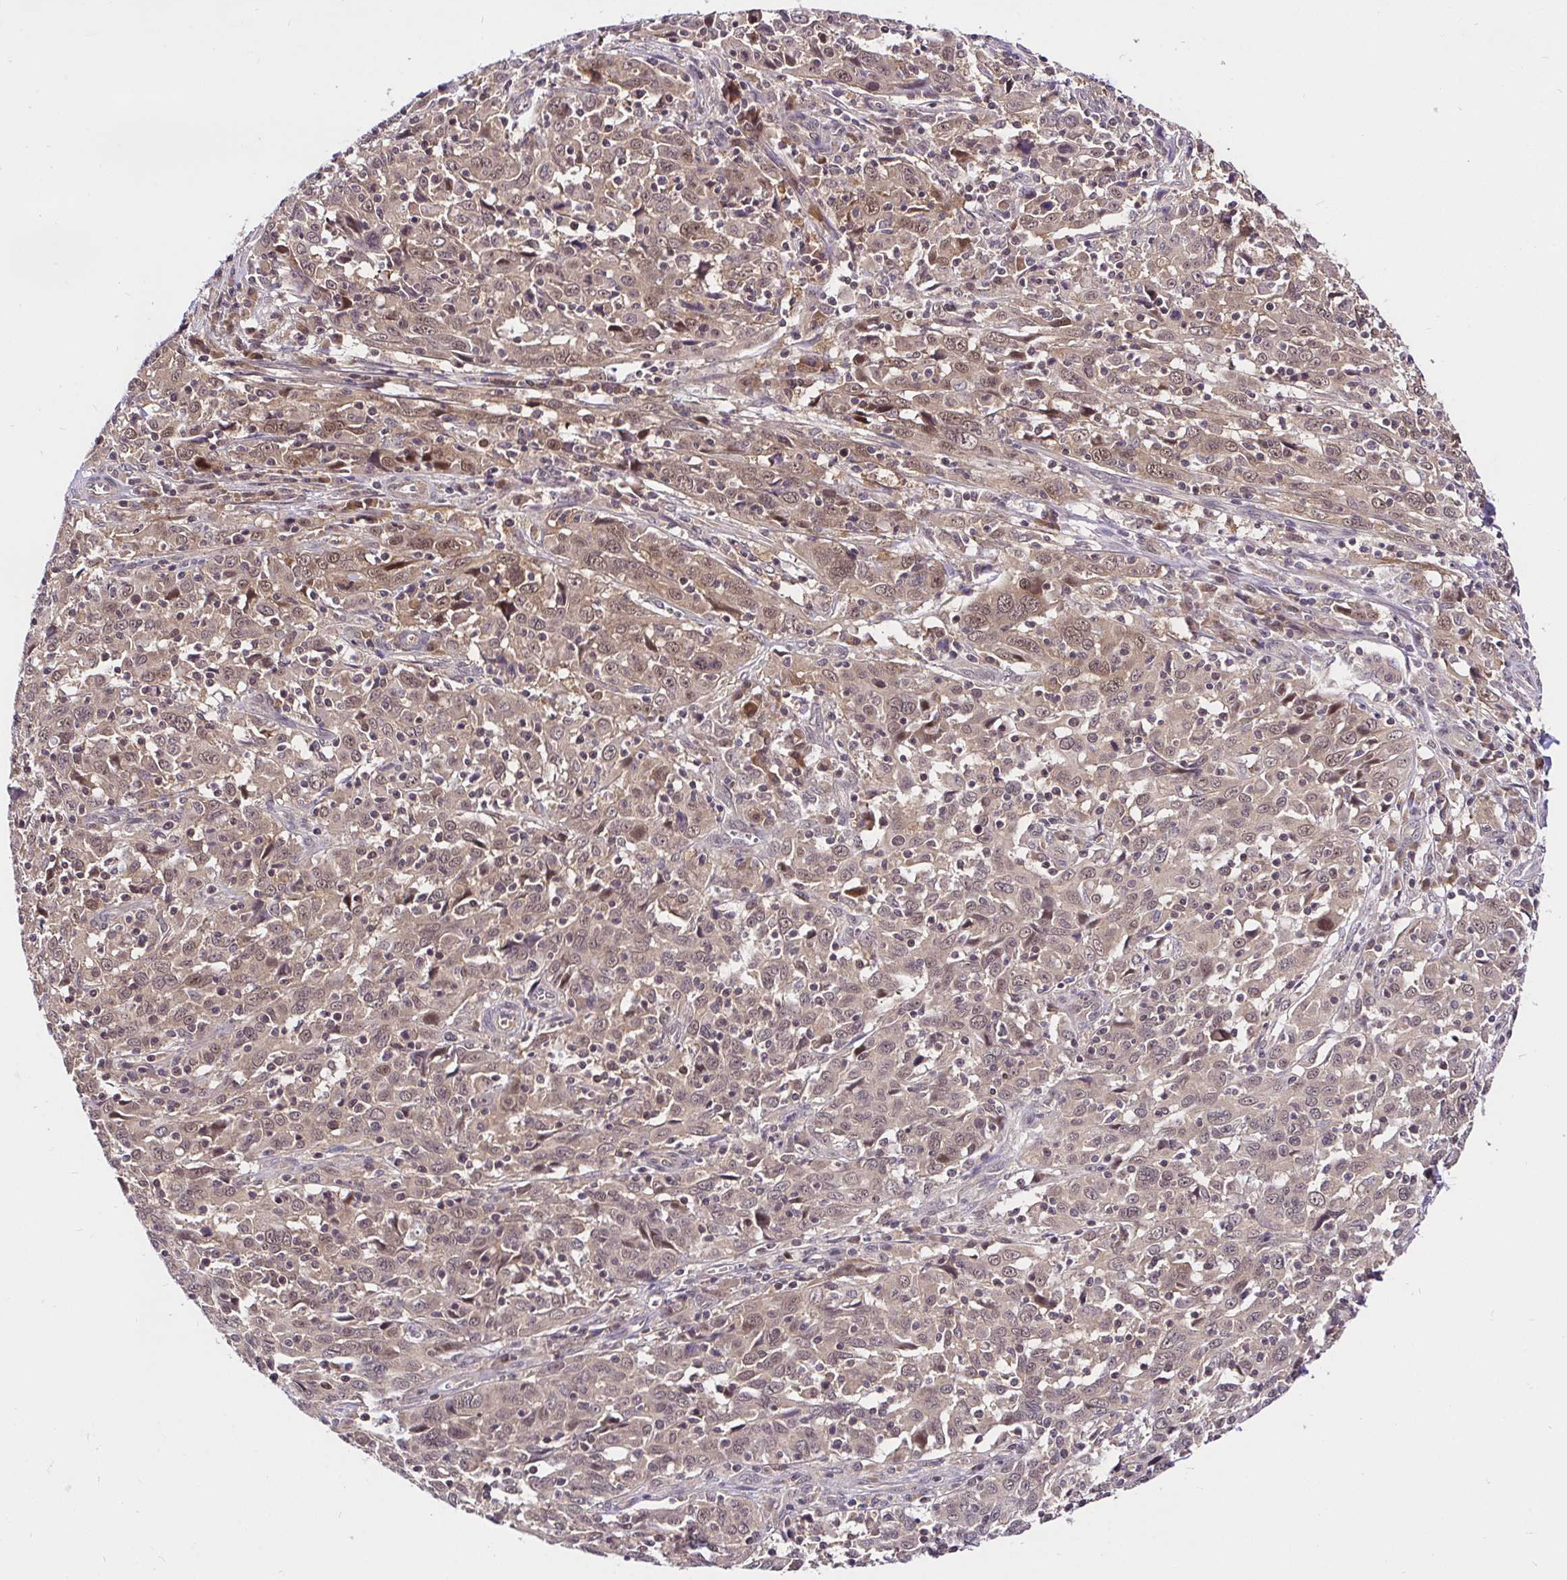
{"staining": {"intensity": "weak", "quantity": ">75%", "location": "cytoplasmic/membranous,nuclear"}, "tissue": "cervical cancer", "cell_type": "Tumor cells", "image_type": "cancer", "snomed": [{"axis": "morphology", "description": "Squamous cell carcinoma, NOS"}, {"axis": "topography", "description": "Cervix"}], "caption": "Tumor cells display low levels of weak cytoplasmic/membranous and nuclear staining in approximately >75% of cells in cervical cancer (squamous cell carcinoma).", "gene": "UBE2M", "patient": {"sex": "female", "age": 46}}